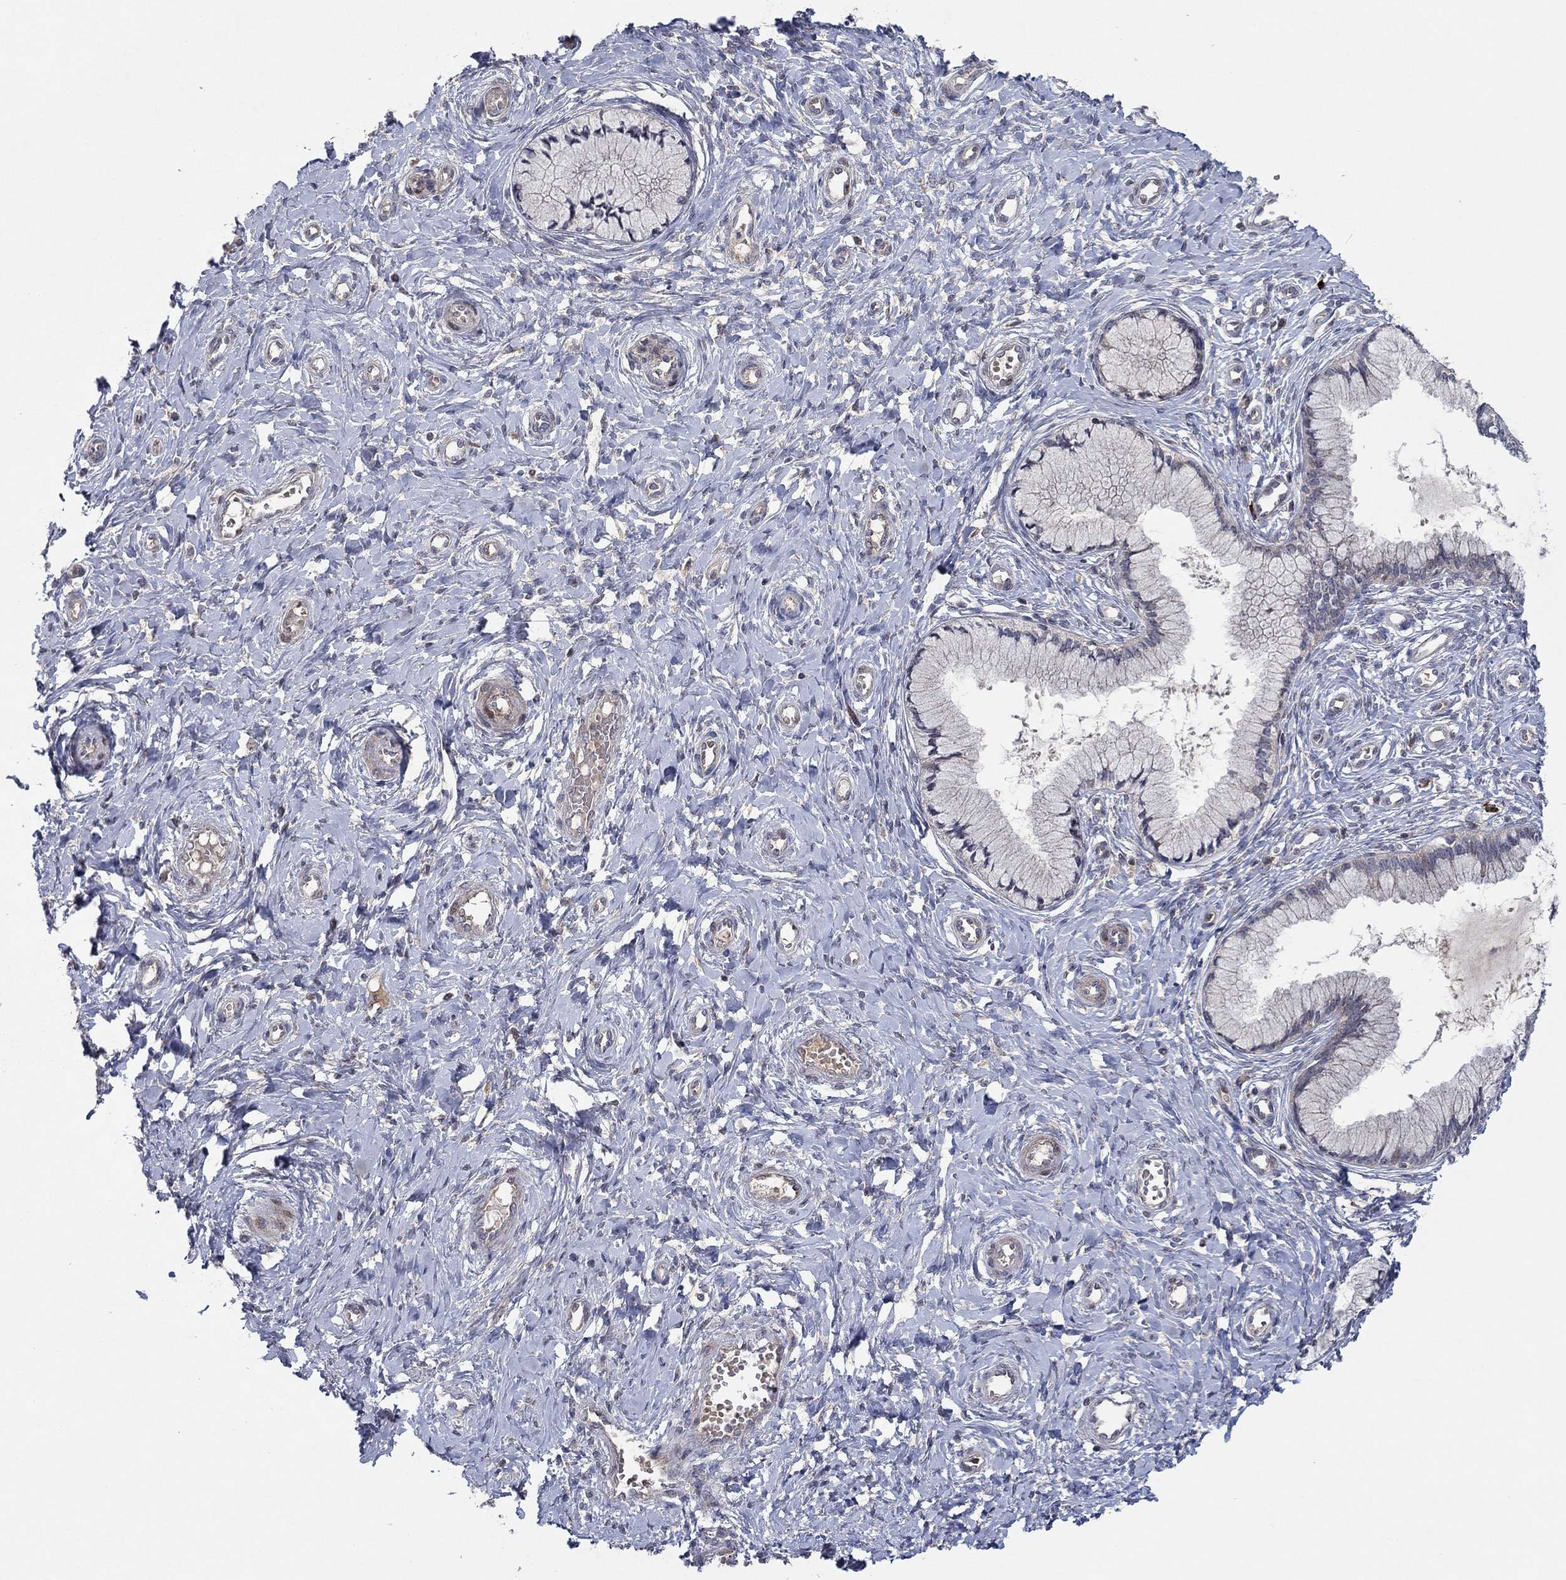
{"staining": {"intensity": "negative", "quantity": "none", "location": "none"}, "tissue": "cervix", "cell_type": "Glandular cells", "image_type": "normal", "snomed": [{"axis": "morphology", "description": "Normal tissue, NOS"}, {"axis": "topography", "description": "Cervix"}], "caption": "Immunohistochemistry micrograph of unremarkable cervix: cervix stained with DAB (3,3'-diaminobenzidine) demonstrates no significant protein positivity in glandular cells.", "gene": "IL4", "patient": {"sex": "female", "age": 37}}